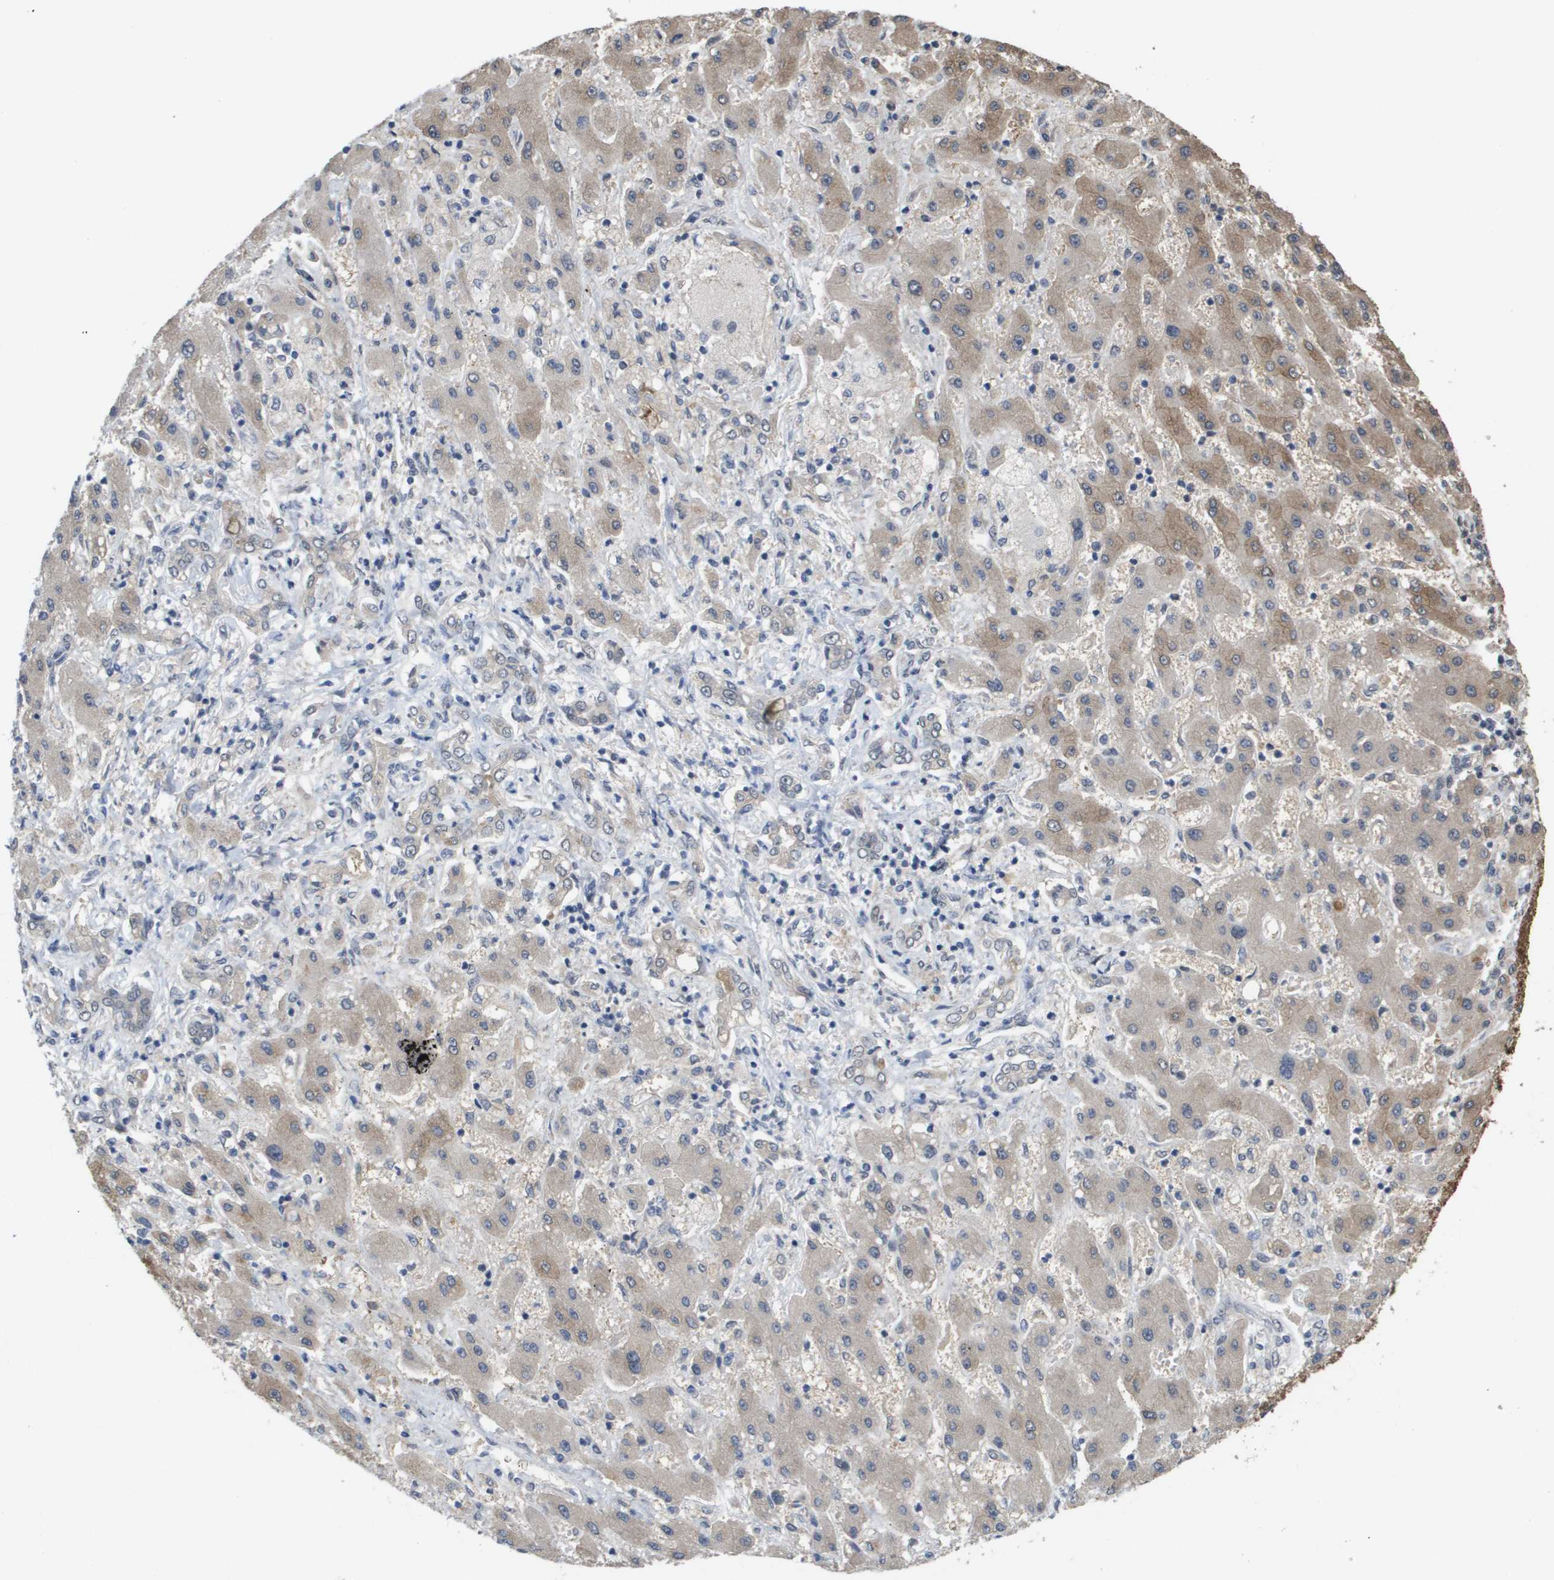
{"staining": {"intensity": "weak", "quantity": "<25%", "location": "cytoplasmic/membranous"}, "tissue": "liver cancer", "cell_type": "Tumor cells", "image_type": "cancer", "snomed": [{"axis": "morphology", "description": "Cholangiocarcinoma"}, {"axis": "topography", "description": "Liver"}], "caption": "Tumor cells show no significant protein expression in liver cancer. The staining was performed using DAB (3,3'-diaminobenzidine) to visualize the protein expression in brown, while the nuclei were stained in blue with hematoxylin (Magnification: 20x).", "gene": "AMBRA1", "patient": {"sex": "male", "age": 50}}